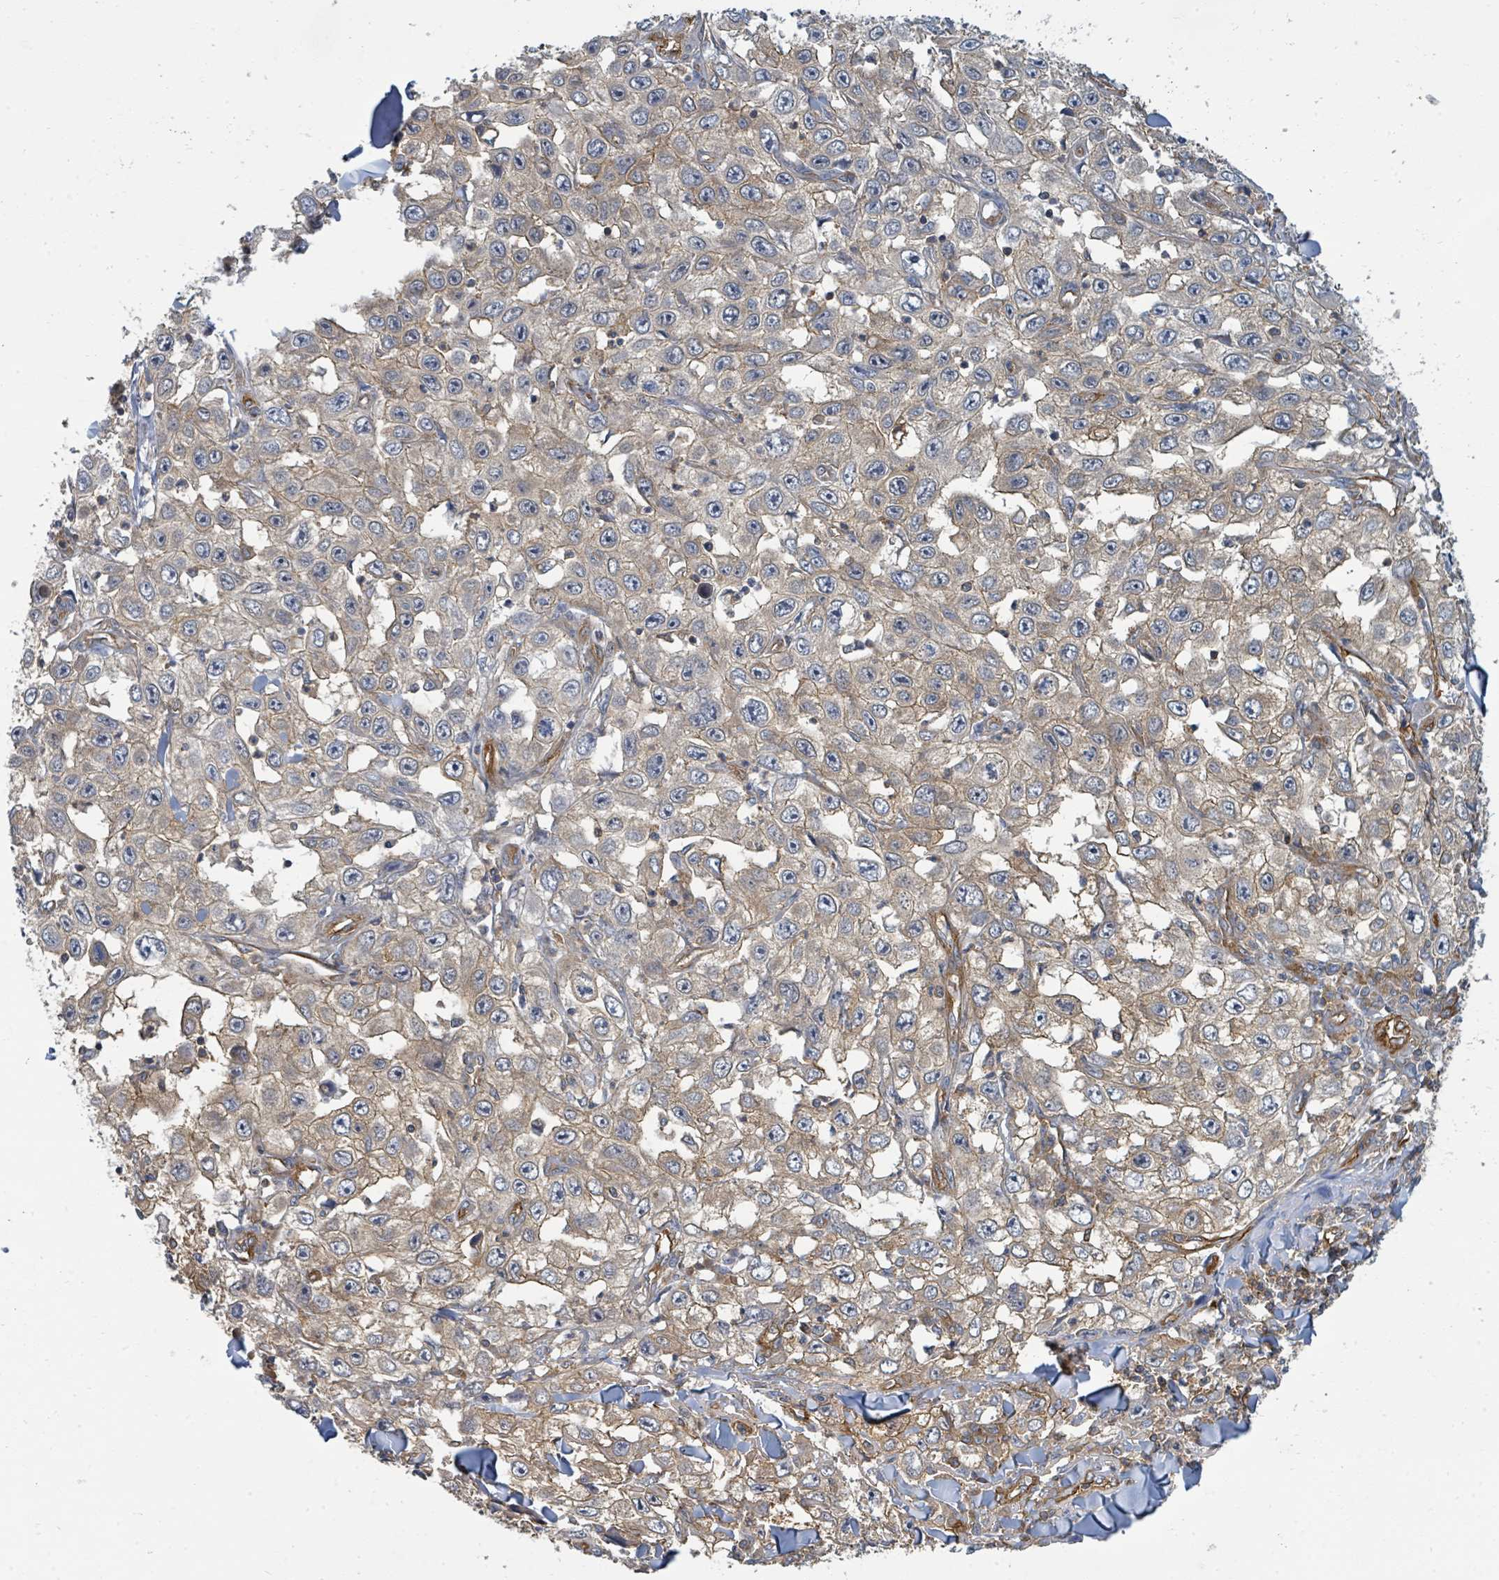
{"staining": {"intensity": "moderate", "quantity": "25%-75%", "location": "cytoplasmic/membranous"}, "tissue": "skin cancer", "cell_type": "Tumor cells", "image_type": "cancer", "snomed": [{"axis": "morphology", "description": "Squamous cell carcinoma, NOS"}, {"axis": "topography", "description": "Skin"}], "caption": "Skin cancer stained for a protein (brown) exhibits moderate cytoplasmic/membranous positive expression in about 25%-75% of tumor cells.", "gene": "BOLA2B", "patient": {"sex": "male", "age": 82}}